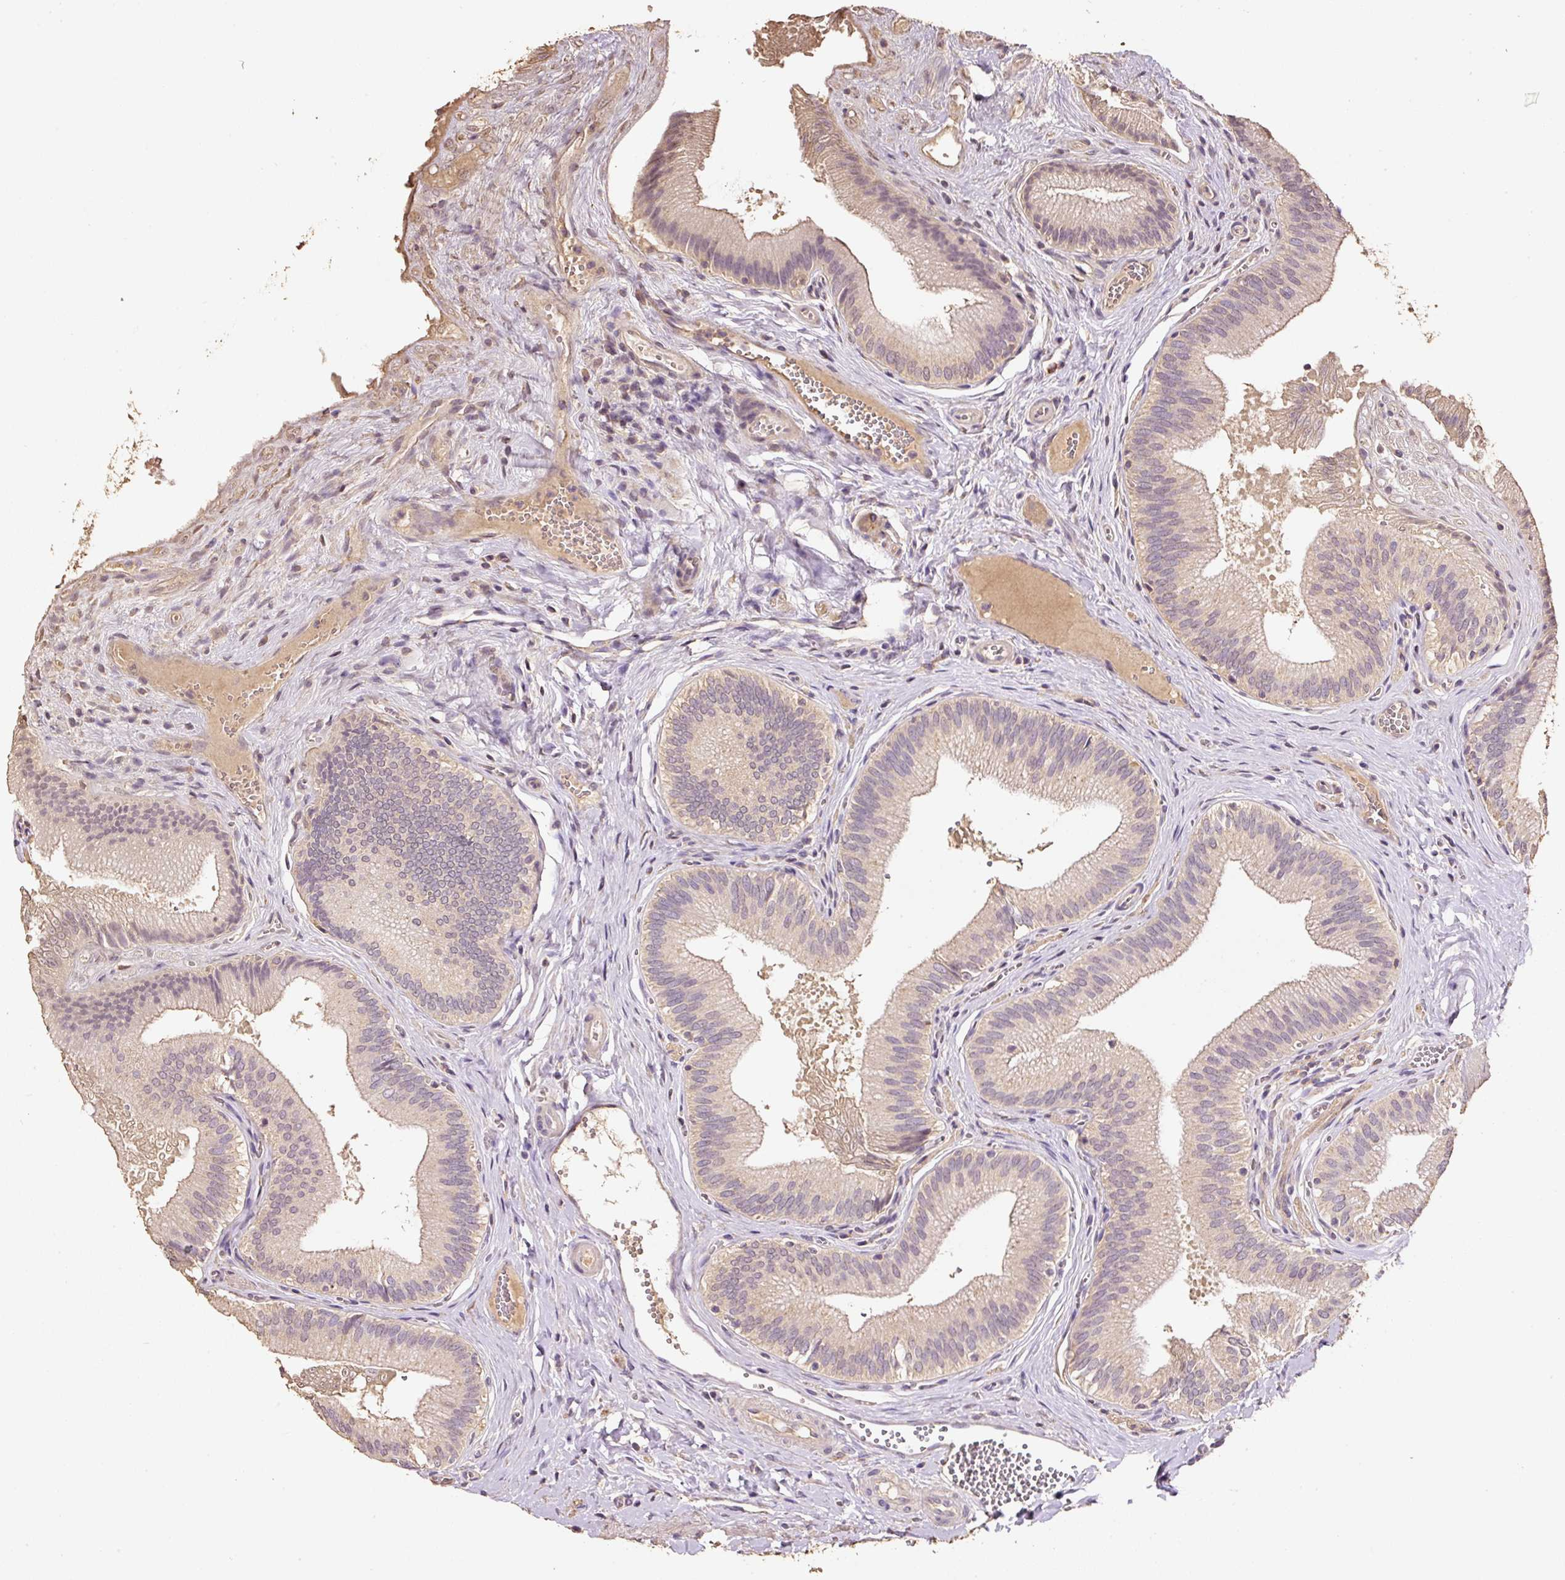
{"staining": {"intensity": "weak", "quantity": ">75%", "location": "cytoplasmic/membranous"}, "tissue": "gallbladder", "cell_type": "Glandular cells", "image_type": "normal", "snomed": [{"axis": "morphology", "description": "Normal tissue, NOS"}, {"axis": "topography", "description": "Gallbladder"}], "caption": "DAB immunohistochemical staining of normal human gallbladder exhibits weak cytoplasmic/membranous protein staining in about >75% of glandular cells.", "gene": "HERC2", "patient": {"sex": "male", "age": 17}}